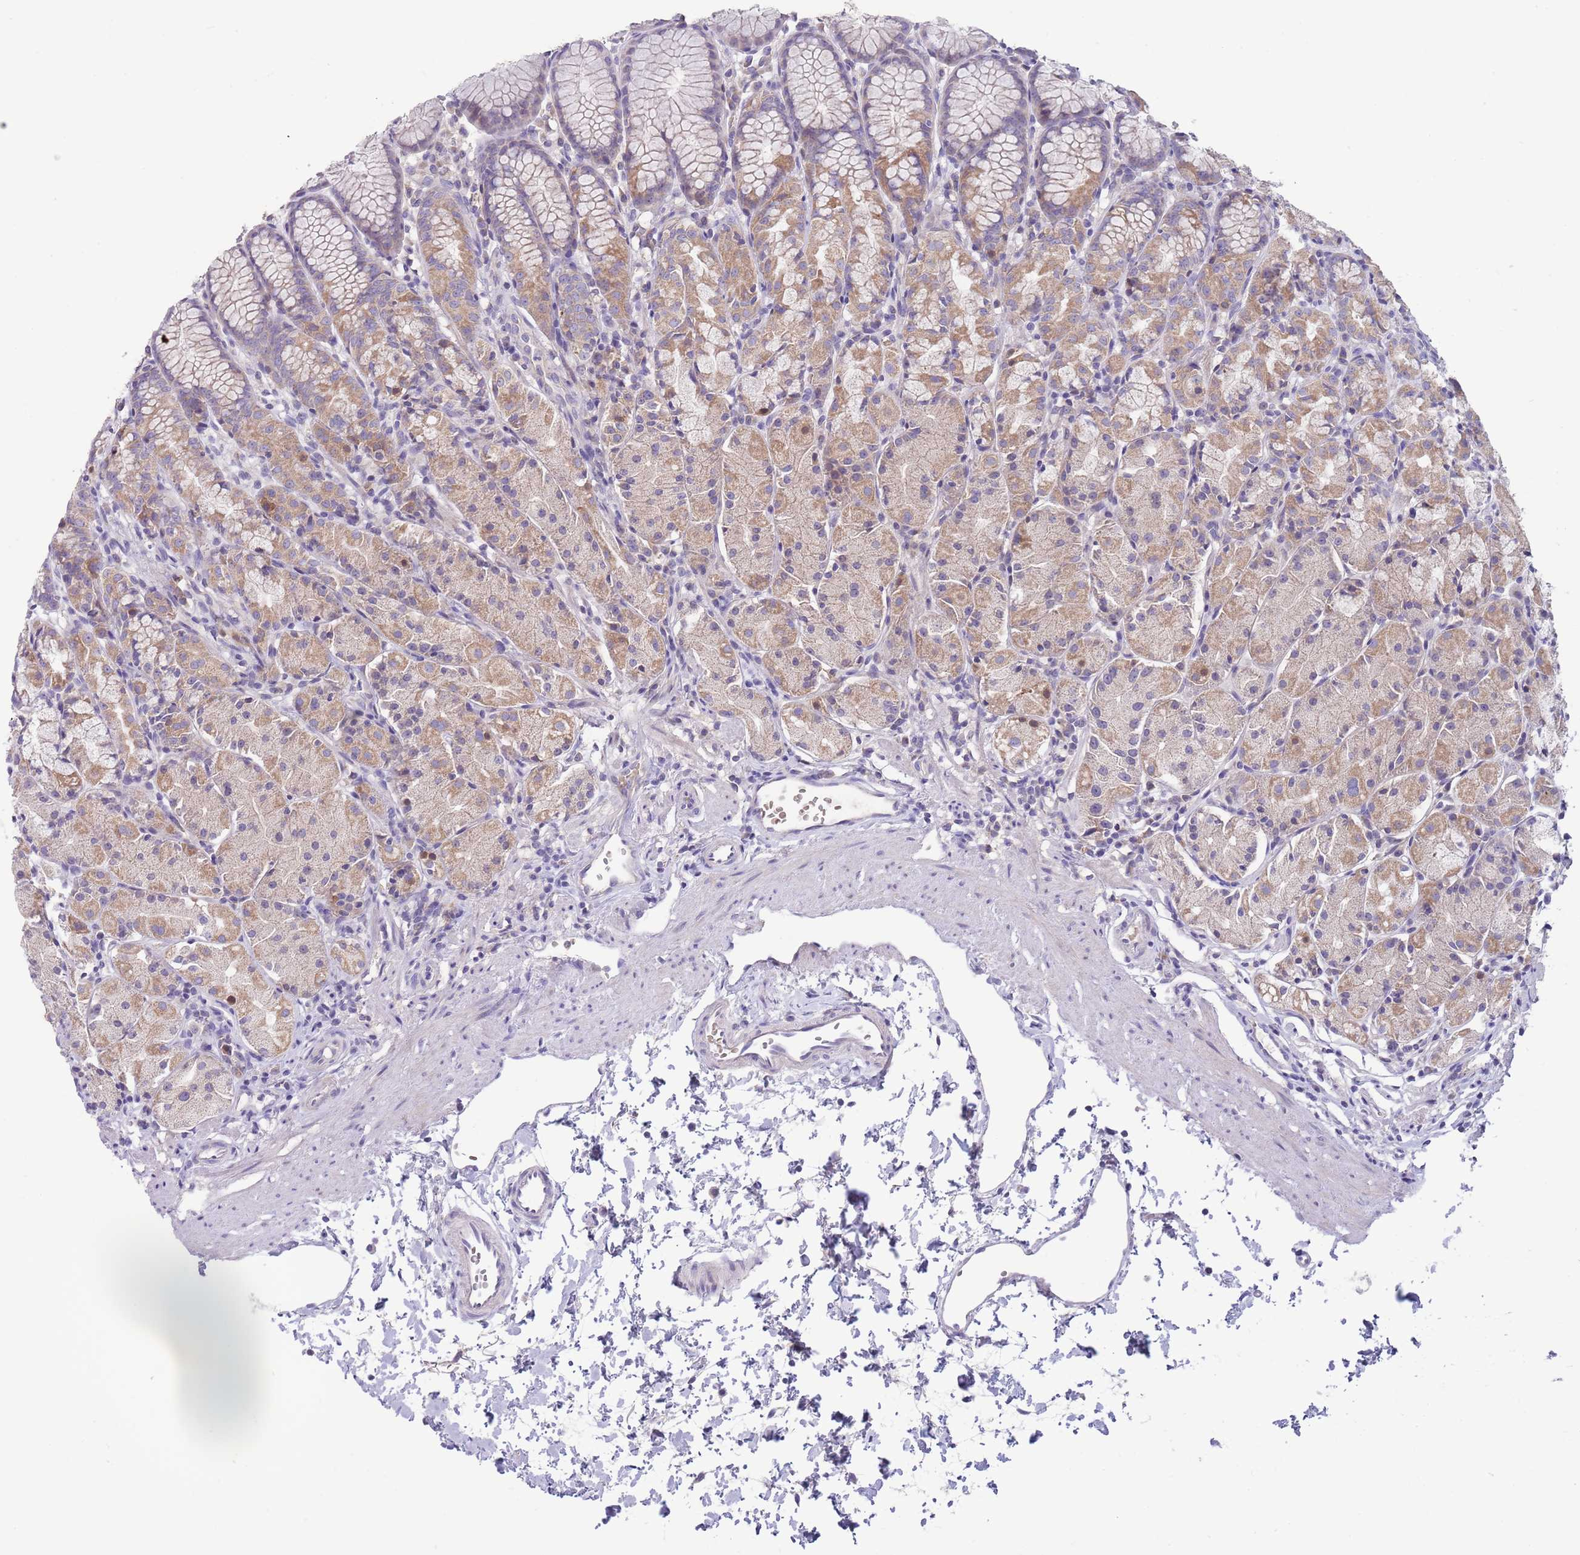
{"staining": {"intensity": "moderate", "quantity": "25%-75%", "location": "cytoplasmic/membranous"}, "tissue": "stomach", "cell_type": "Glandular cells", "image_type": "normal", "snomed": [{"axis": "morphology", "description": "Normal tissue, NOS"}, {"axis": "topography", "description": "Stomach, upper"}], "caption": "Immunohistochemical staining of normal human stomach displays moderate cytoplasmic/membranous protein positivity in about 25%-75% of glandular cells.", "gene": "DDHD1", "patient": {"sex": "male", "age": 47}}